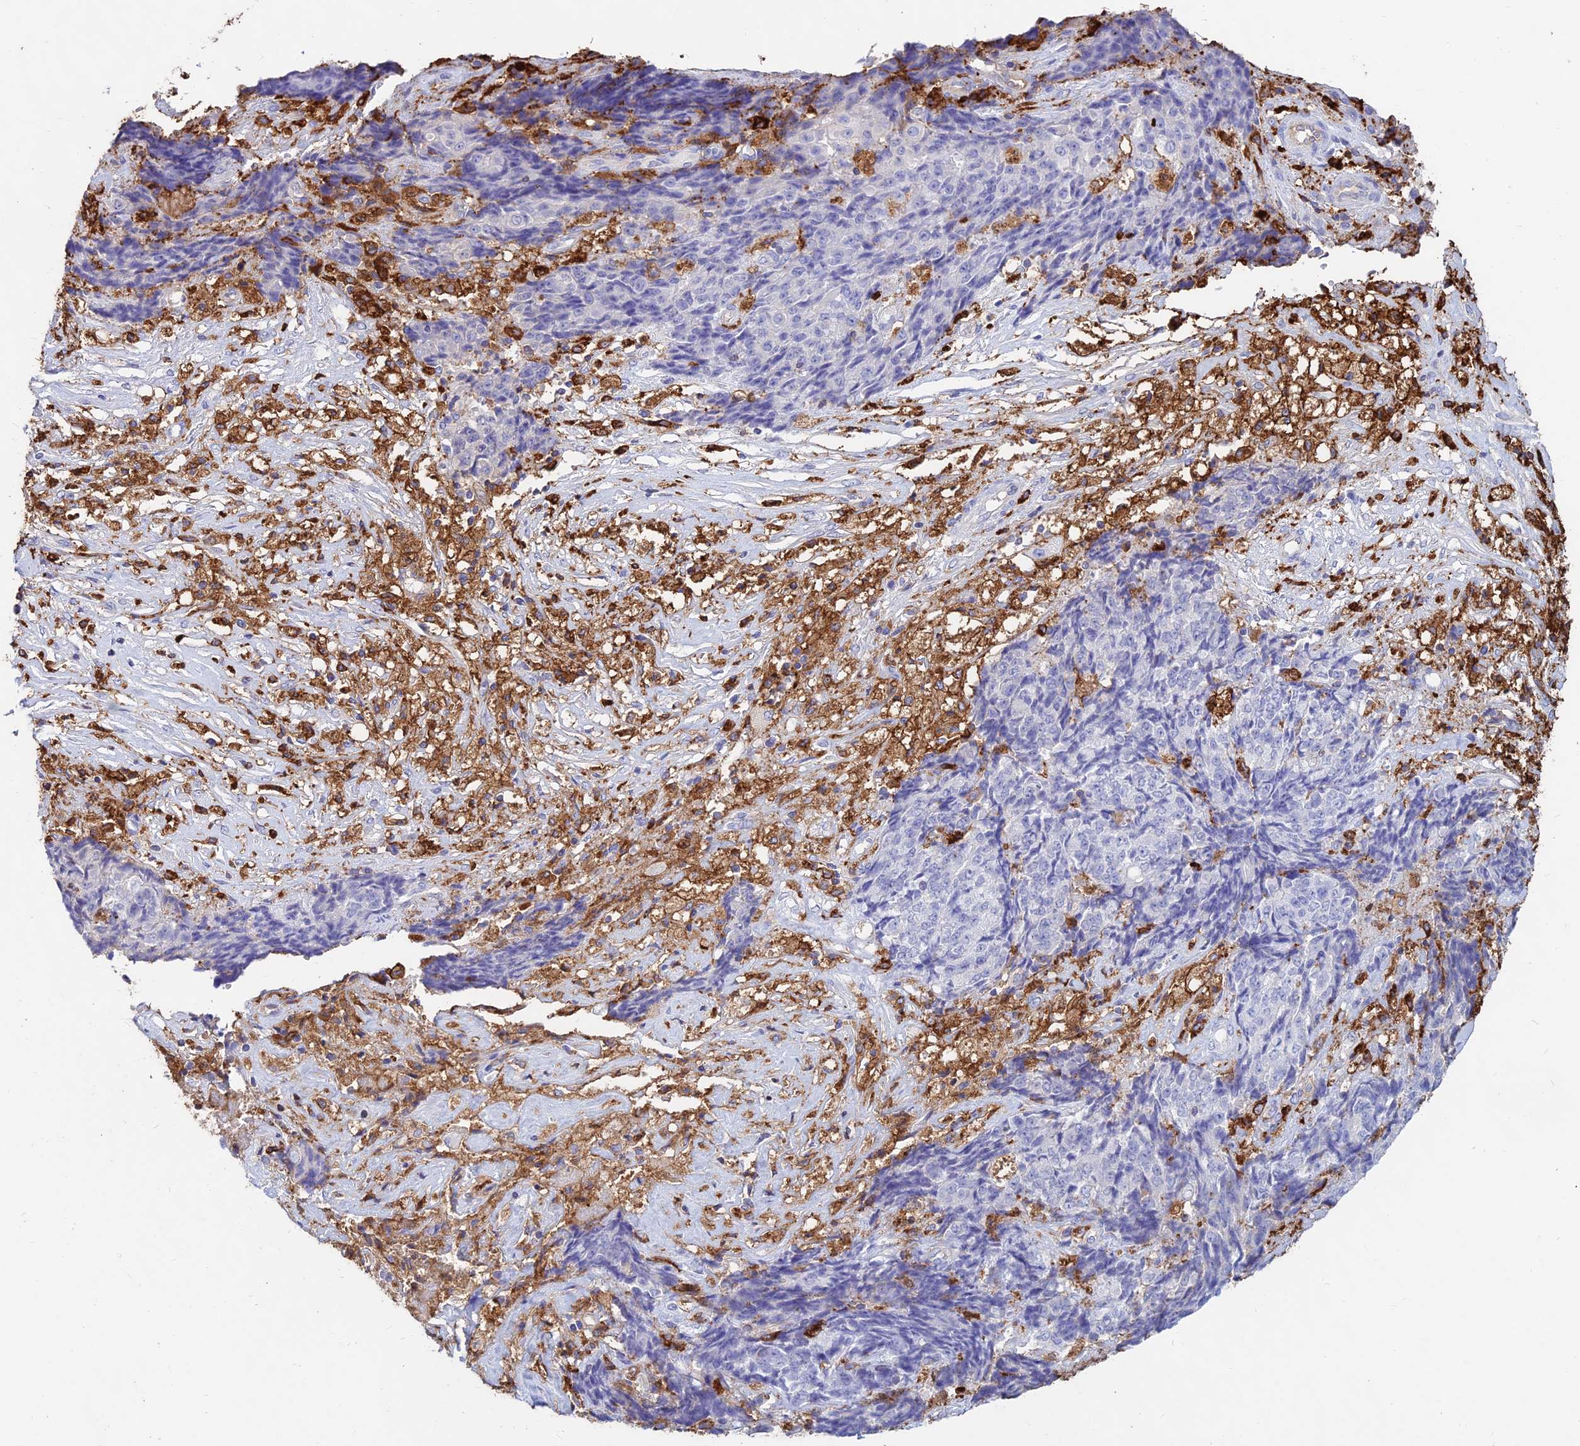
{"staining": {"intensity": "negative", "quantity": "none", "location": "none"}, "tissue": "ovarian cancer", "cell_type": "Tumor cells", "image_type": "cancer", "snomed": [{"axis": "morphology", "description": "Carcinoma, endometroid"}, {"axis": "topography", "description": "Ovary"}], "caption": "This is an immunohistochemistry (IHC) micrograph of ovarian cancer. There is no expression in tumor cells.", "gene": "HLA-DRB1", "patient": {"sex": "female", "age": 42}}